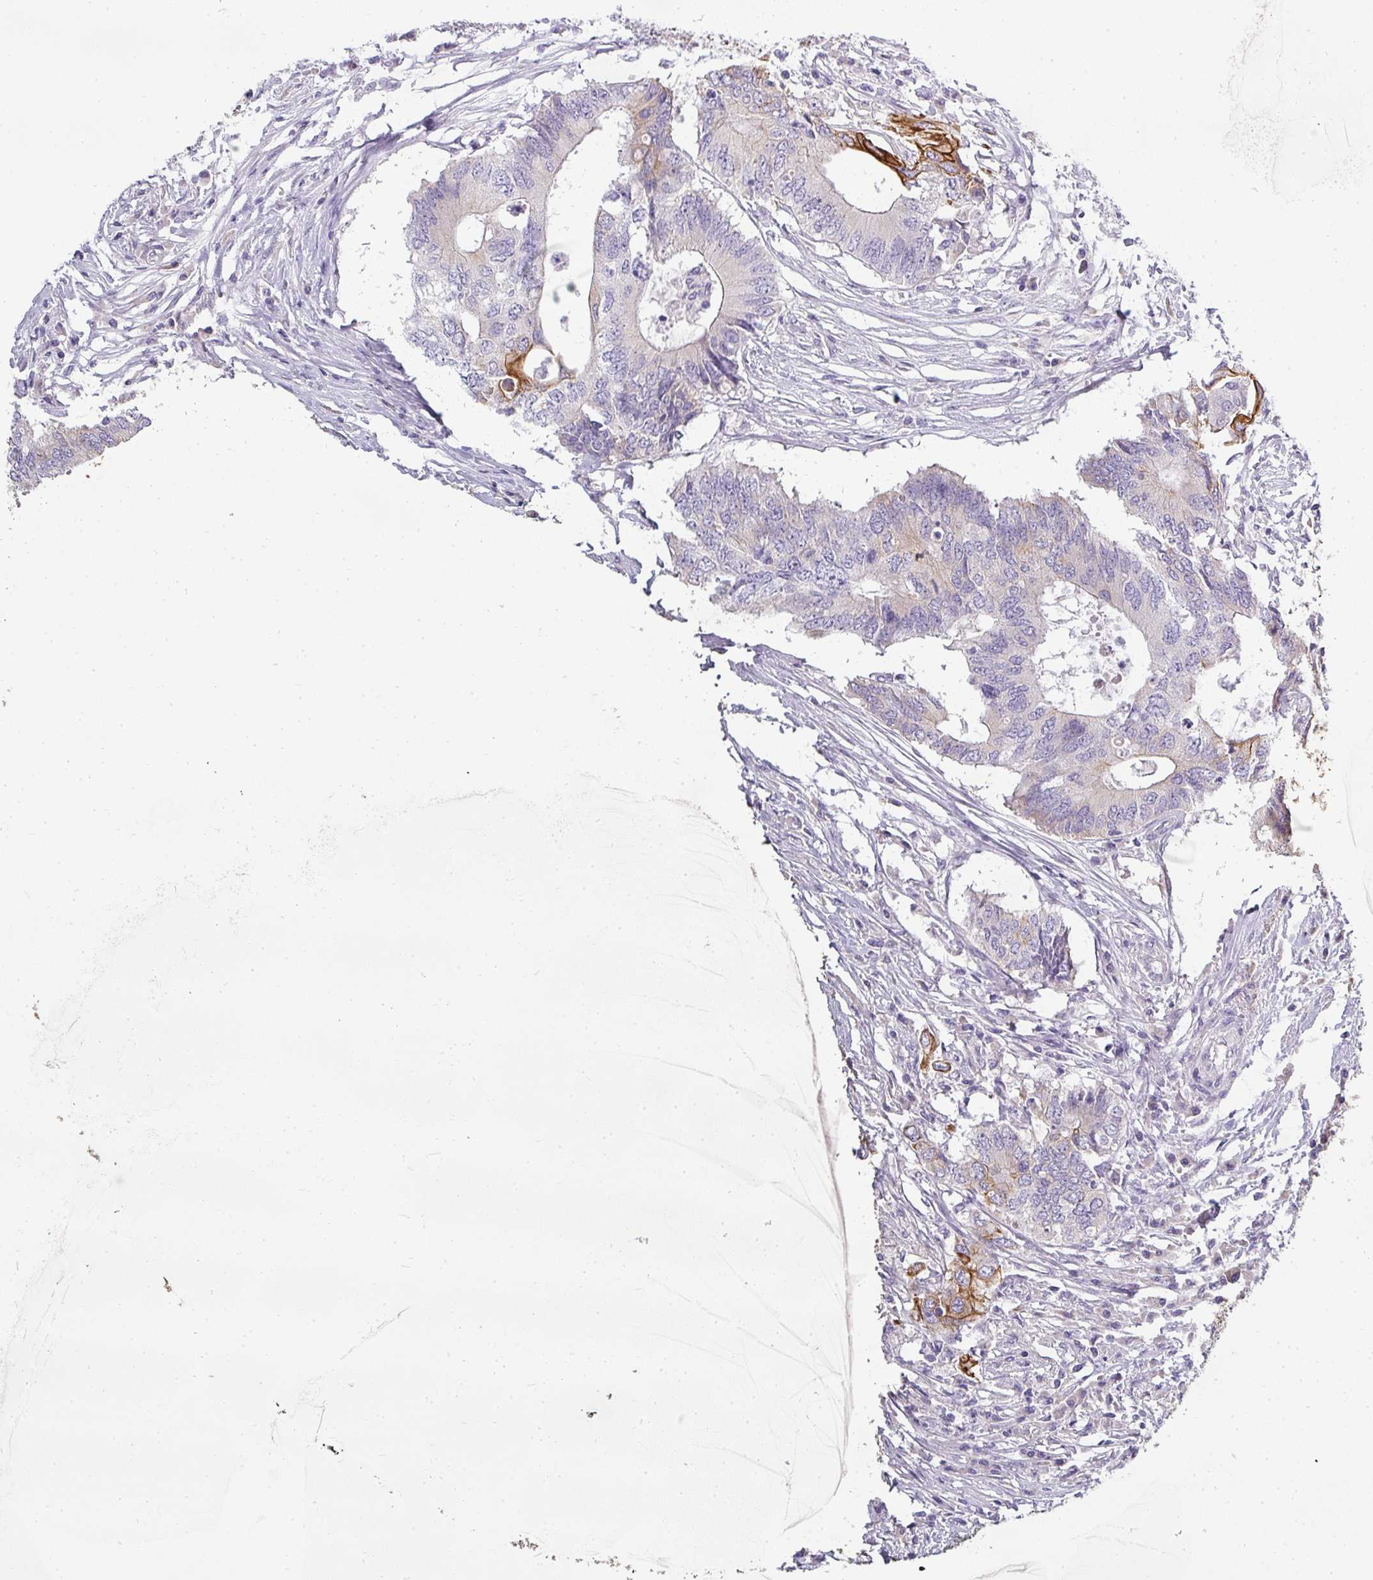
{"staining": {"intensity": "moderate", "quantity": "<25%", "location": "cytoplasmic/membranous"}, "tissue": "colorectal cancer", "cell_type": "Tumor cells", "image_type": "cancer", "snomed": [{"axis": "morphology", "description": "Adenocarcinoma, NOS"}, {"axis": "topography", "description": "Colon"}], "caption": "There is low levels of moderate cytoplasmic/membranous positivity in tumor cells of colorectal adenocarcinoma, as demonstrated by immunohistochemical staining (brown color).", "gene": "ASXL3", "patient": {"sex": "male", "age": 71}}